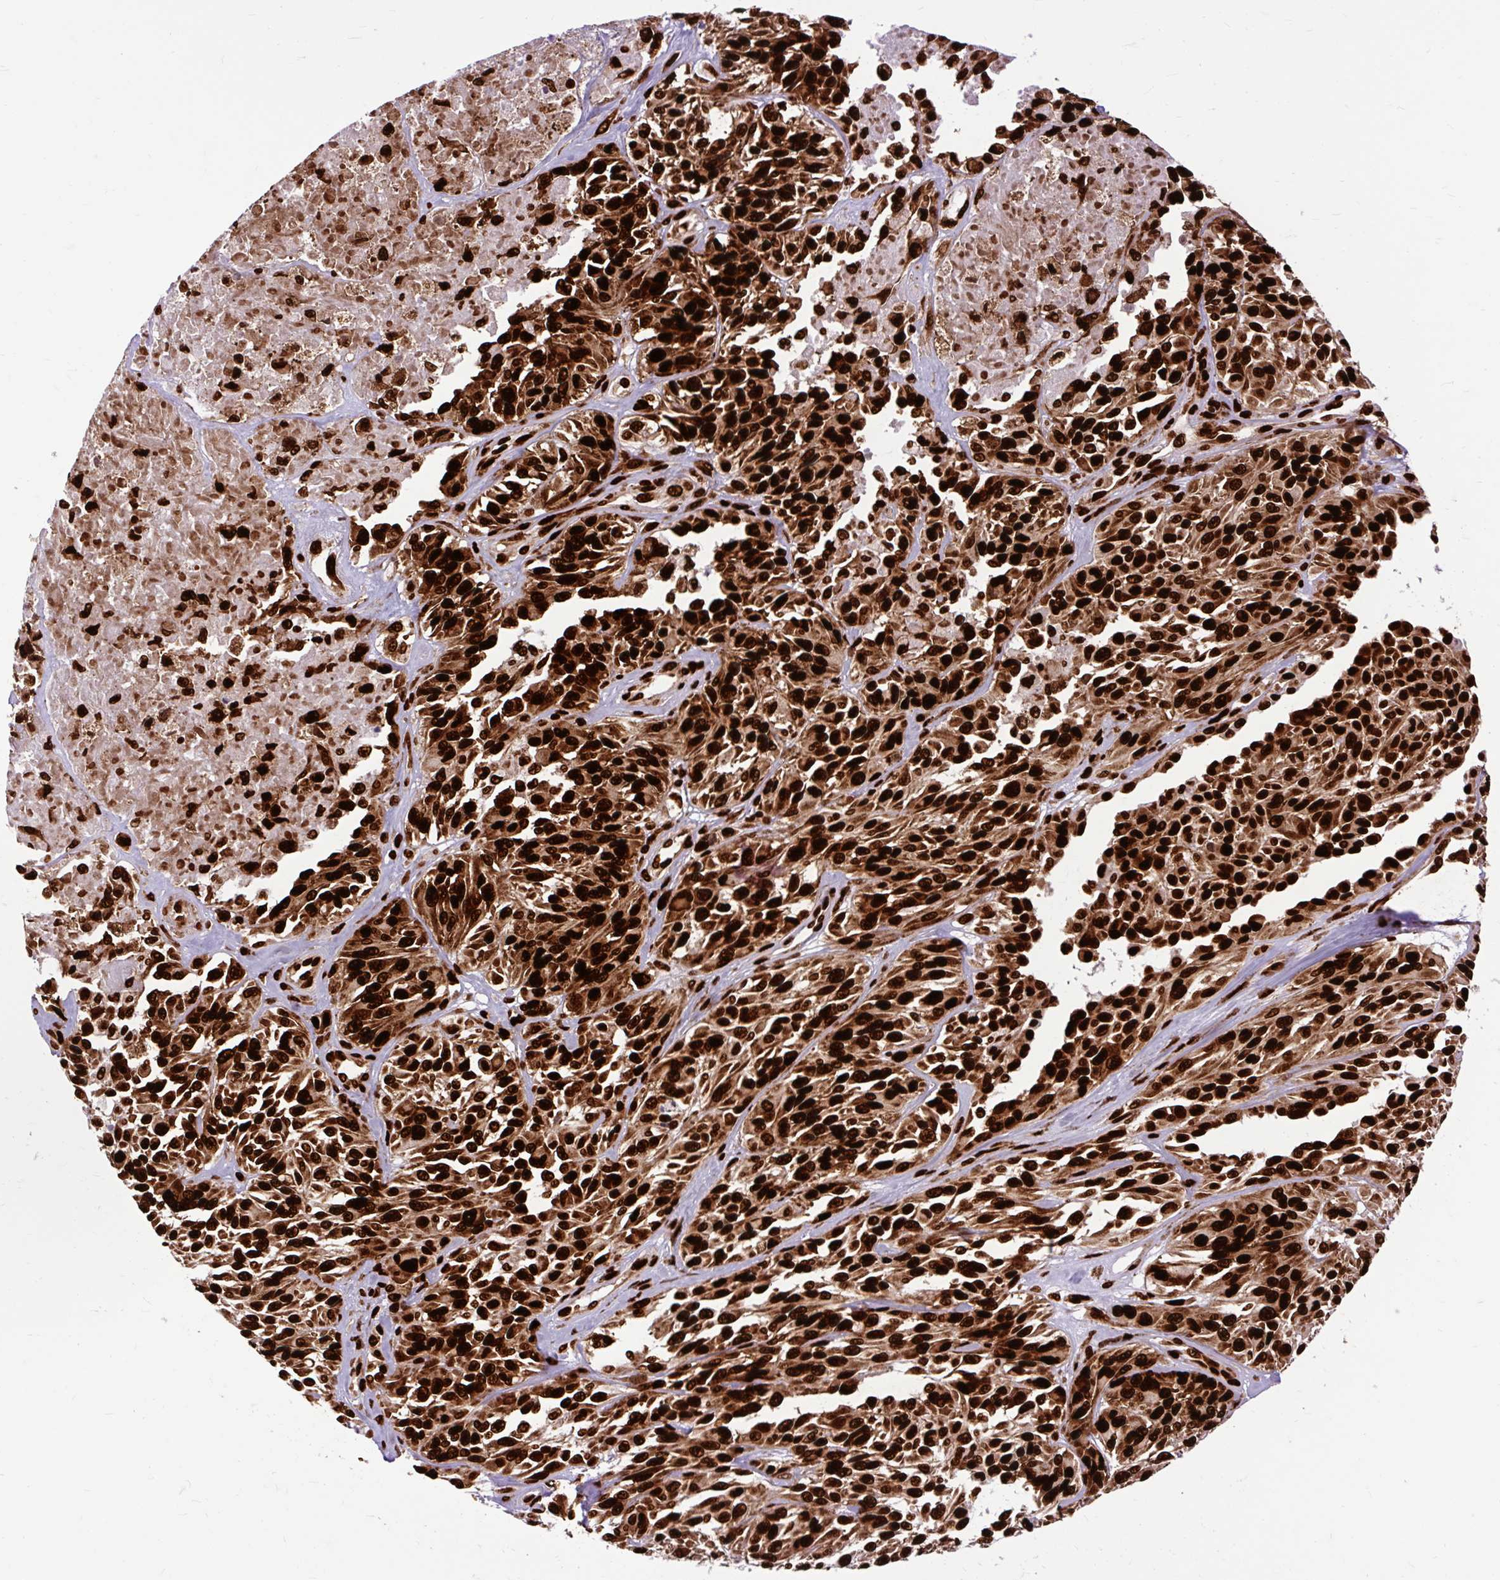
{"staining": {"intensity": "strong", "quantity": ">75%", "location": "nuclear"}, "tissue": "melanoma", "cell_type": "Tumor cells", "image_type": "cancer", "snomed": [{"axis": "morphology", "description": "Malignant melanoma, NOS"}, {"axis": "topography", "description": "Skin"}], "caption": "IHC (DAB) staining of human melanoma exhibits strong nuclear protein positivity in about >75% of tumor cells.", "gene": "FUS", "patient": {"sex": "male", "age": 94}}